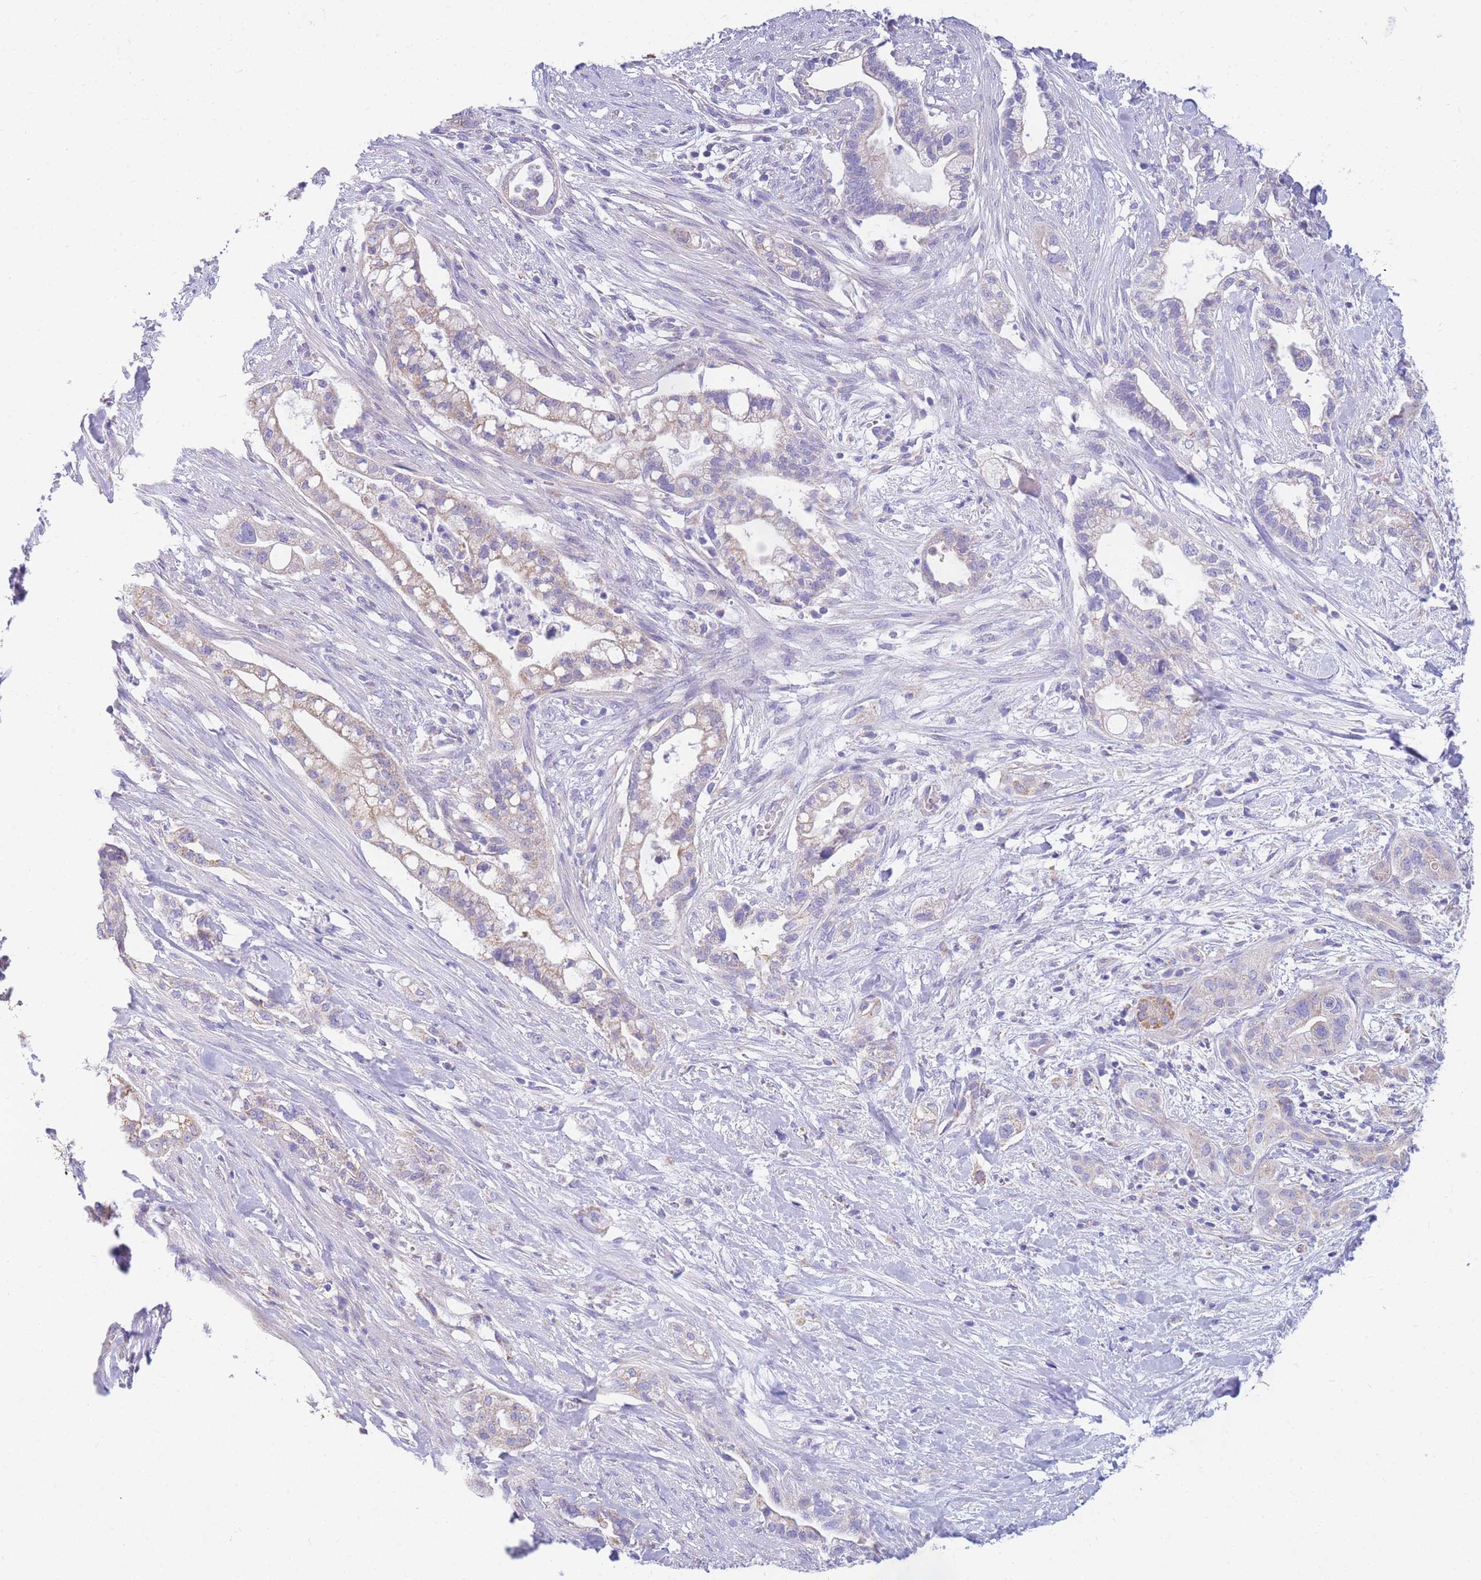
{"staining": {"intensity": "weak", "quantity": "25%-75%", "location": "cytoplasmic/membranous"}, "tissue": "pancreatic cancer", "cell_type": "Tumor cells", "image_type": "cancer", "snomed": [{"axis": "morphology", "description": "Adenocarcinoma, NOS"}, {"axis": "topography", "description": "Pancreas"}], "caption": "There is low levels of weak cytoplasmic/membranous positivity in tumor cells of pancreatic adenocarcinoma, as demonstrated by immunohistochemical staining (brown color).", "gene": "DHRS11", "patient": {"sex": "male", "age": 44}}